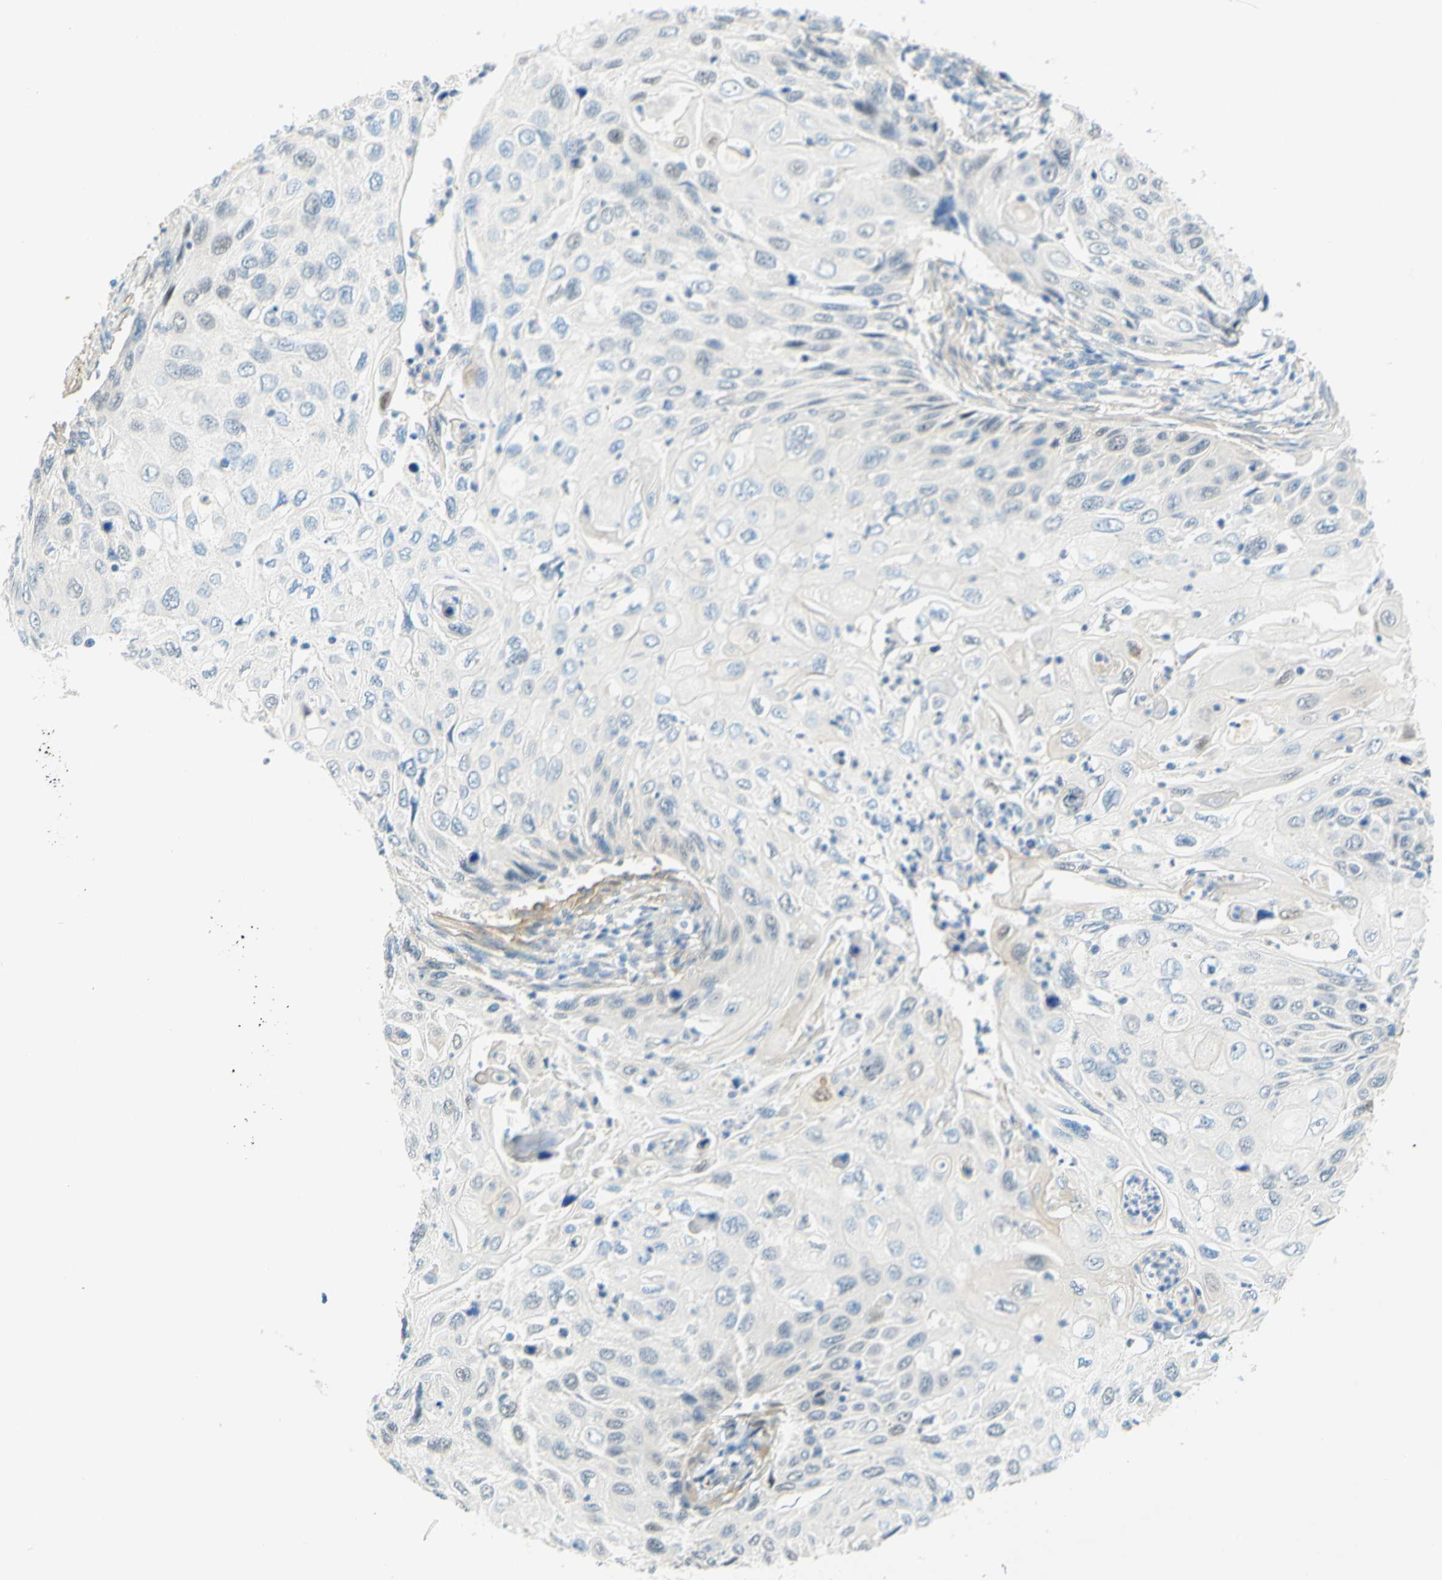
{"staining": {"intensity": "negative", "quantity": "none", "location": "none"}, "tissue": "cervical cancer", "cell_type": "Tumor cells", "image_type": "cancer", "snomed": [{"axis": "morphology", "description": "Squamous cell carcinoma, NOS"}, {"axis": "topography", "description": "Cervix"}], "caption": "The micrograph reveals no staining of tumor cells in cervical squamous cell carcinoma. (Immunohistochemistry, brightfield microscopy, high magnification).", "gene": "ENTREP2", "patient": {"sex": "female", "age": 70}}